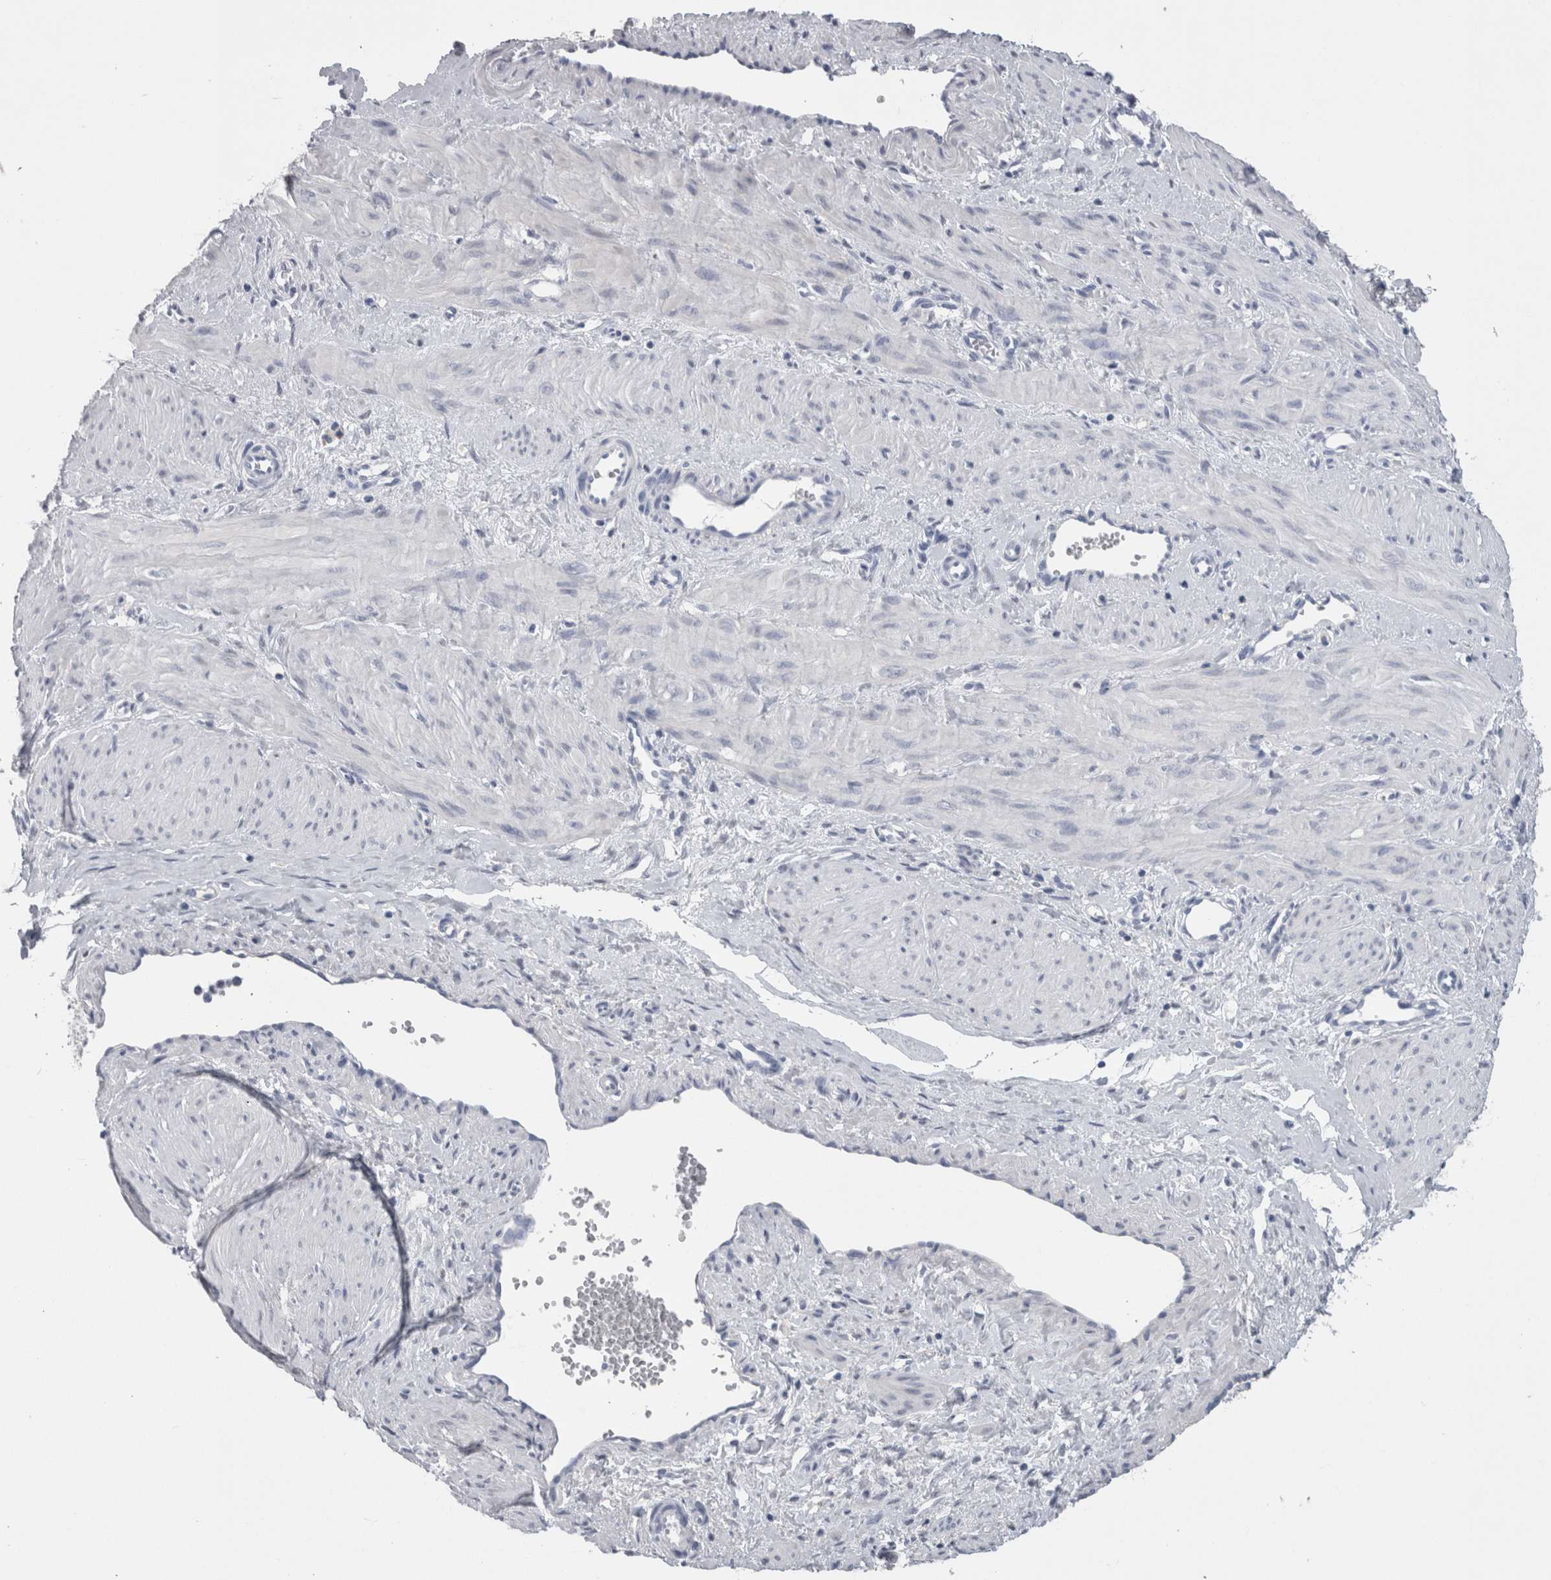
{"staining": {"intensity": "negative", "quantity": "none", "location": "none"}, "tissue": "smooth muscle", "cell_type": "Smooth muscle cells", "image_type": "normal", "snomed": [{"axis": "morphology", "description": "Normal tissue, NOS"}, {"axis": "topography", "description": "Endometrium"}], "caption": "There is no significant positivity in smooth muscle cells of smooth muscle.", "gene": "CA8", "patient": {"sex": "female", "age": 33}}